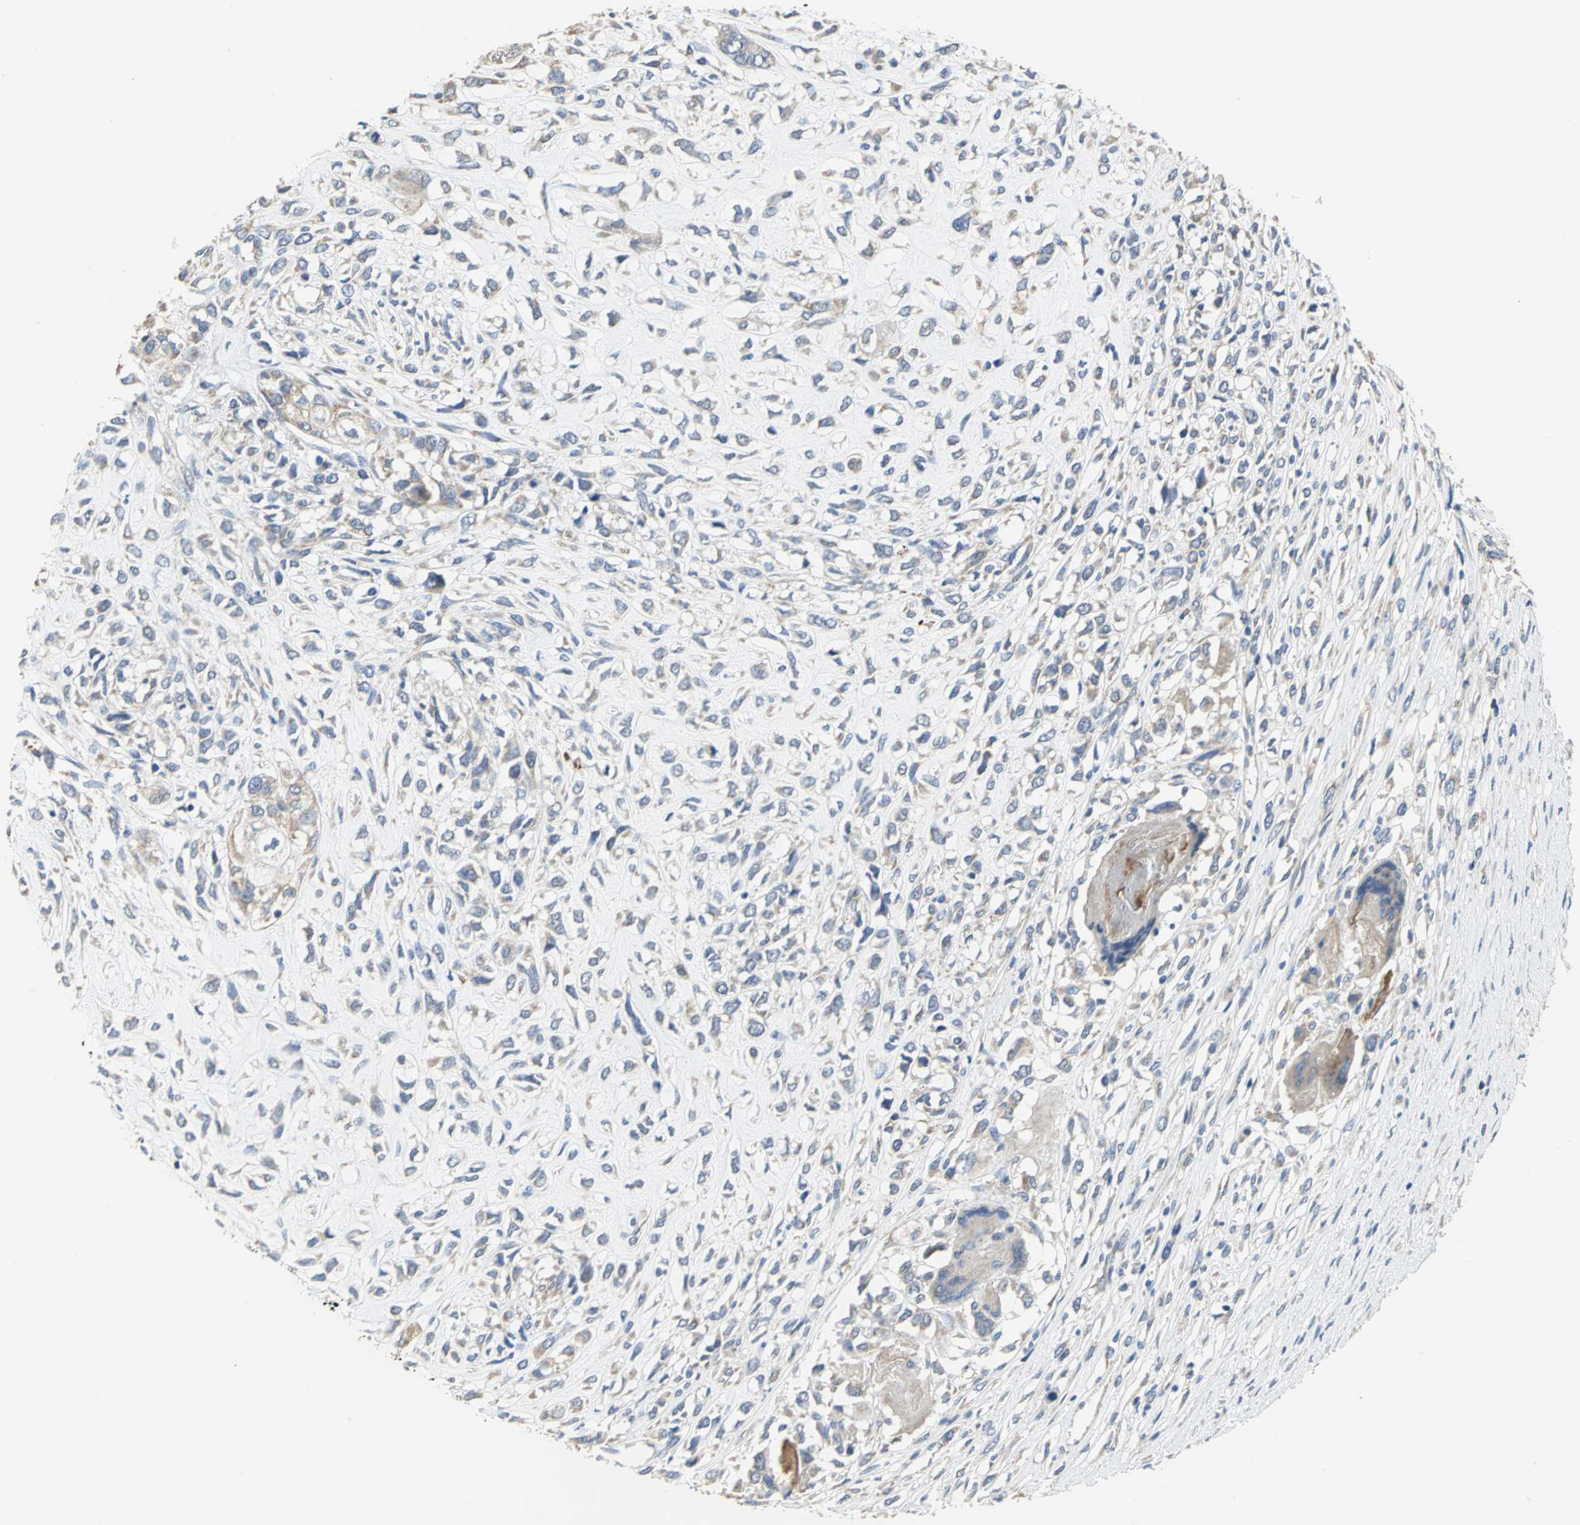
{"staining": {"intensity": "weak", "quantity": "<25%", "location": "cytoplasmic/membranous"}, "tissue": "head and neck cancer", "cell_type": "Tumor cells", "image_type": "cancer", "snomed": [{"axis": "morphology", "description": "Necrosis, NOS"}, {"axis": "morphology", "description": "Neoplasm, malignant, NOS"}, {"axis": "topography", "description": "Salivary gland"}, {"axis": "topography", "description": "Head-Neck"}], "caption": "IHC histopathology image of neoplastic tissue: head and neck cancer (malignant neoplasm) stained with DAB shows no significant protein positivity in tumor cells.", "gene": "HTR1F", "patient": {"sex": "male", "age": 43}}